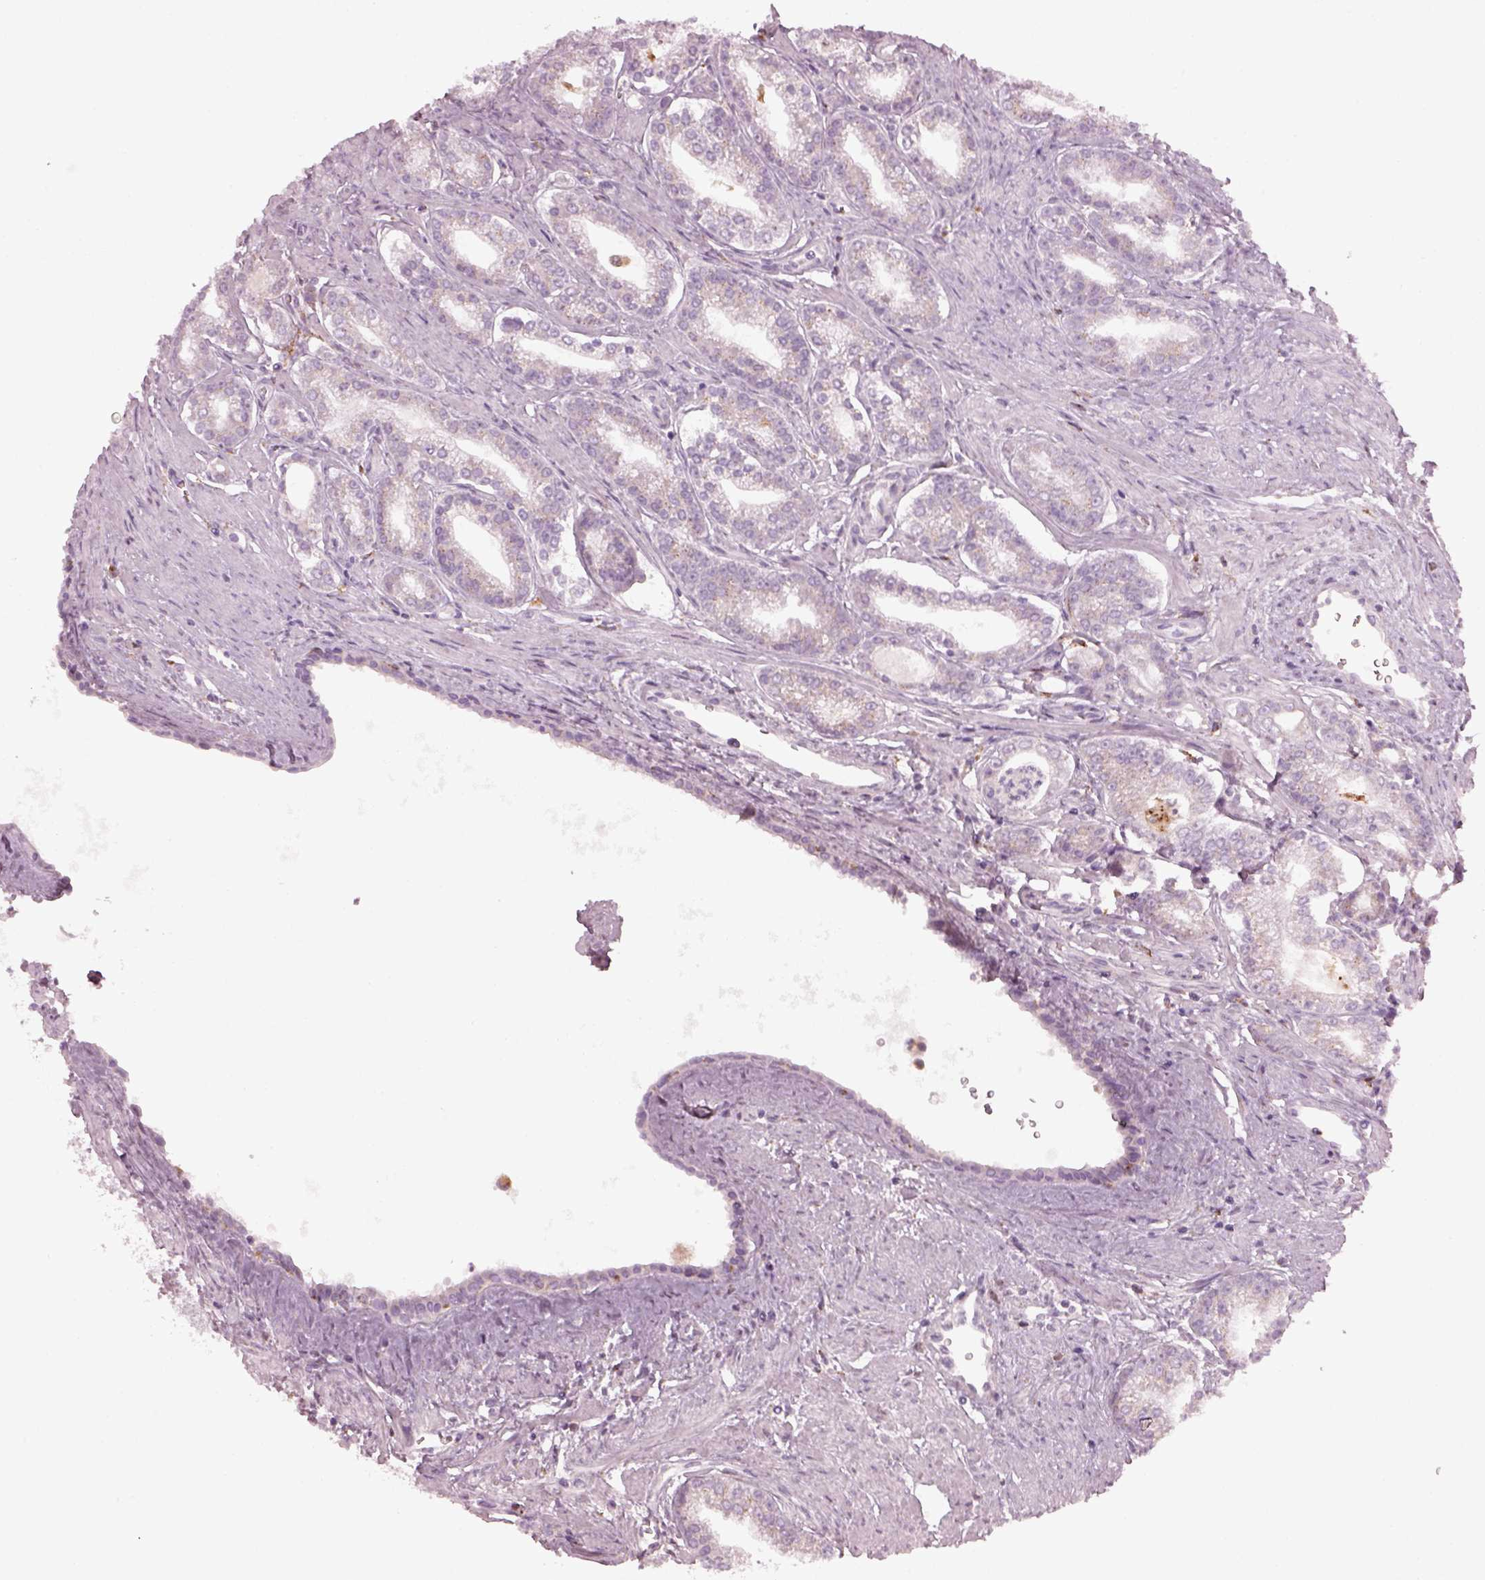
{"staining": {"intensity": "weak", "quantity": ">75%", "location": "cytoplasmic/membranous"}, "tissue": "prostate cancer", "cell_type": "Tumor cells", "image_type": "cancer", "snomed": [{"axis": "morphology", "description": "Adenocarcinoma, NOS"}, {"axis": "topography", "description": "Prostate"}], "caption": "Prostate cancer (adenocarcinoma) was stained to show a protein in brown. There is low levels of weak cytoplasmic/membranous expression in approximately >75% of tumor cells.", "gene": "TMEM231", "patient": {"sex": "male", "age": 71}}